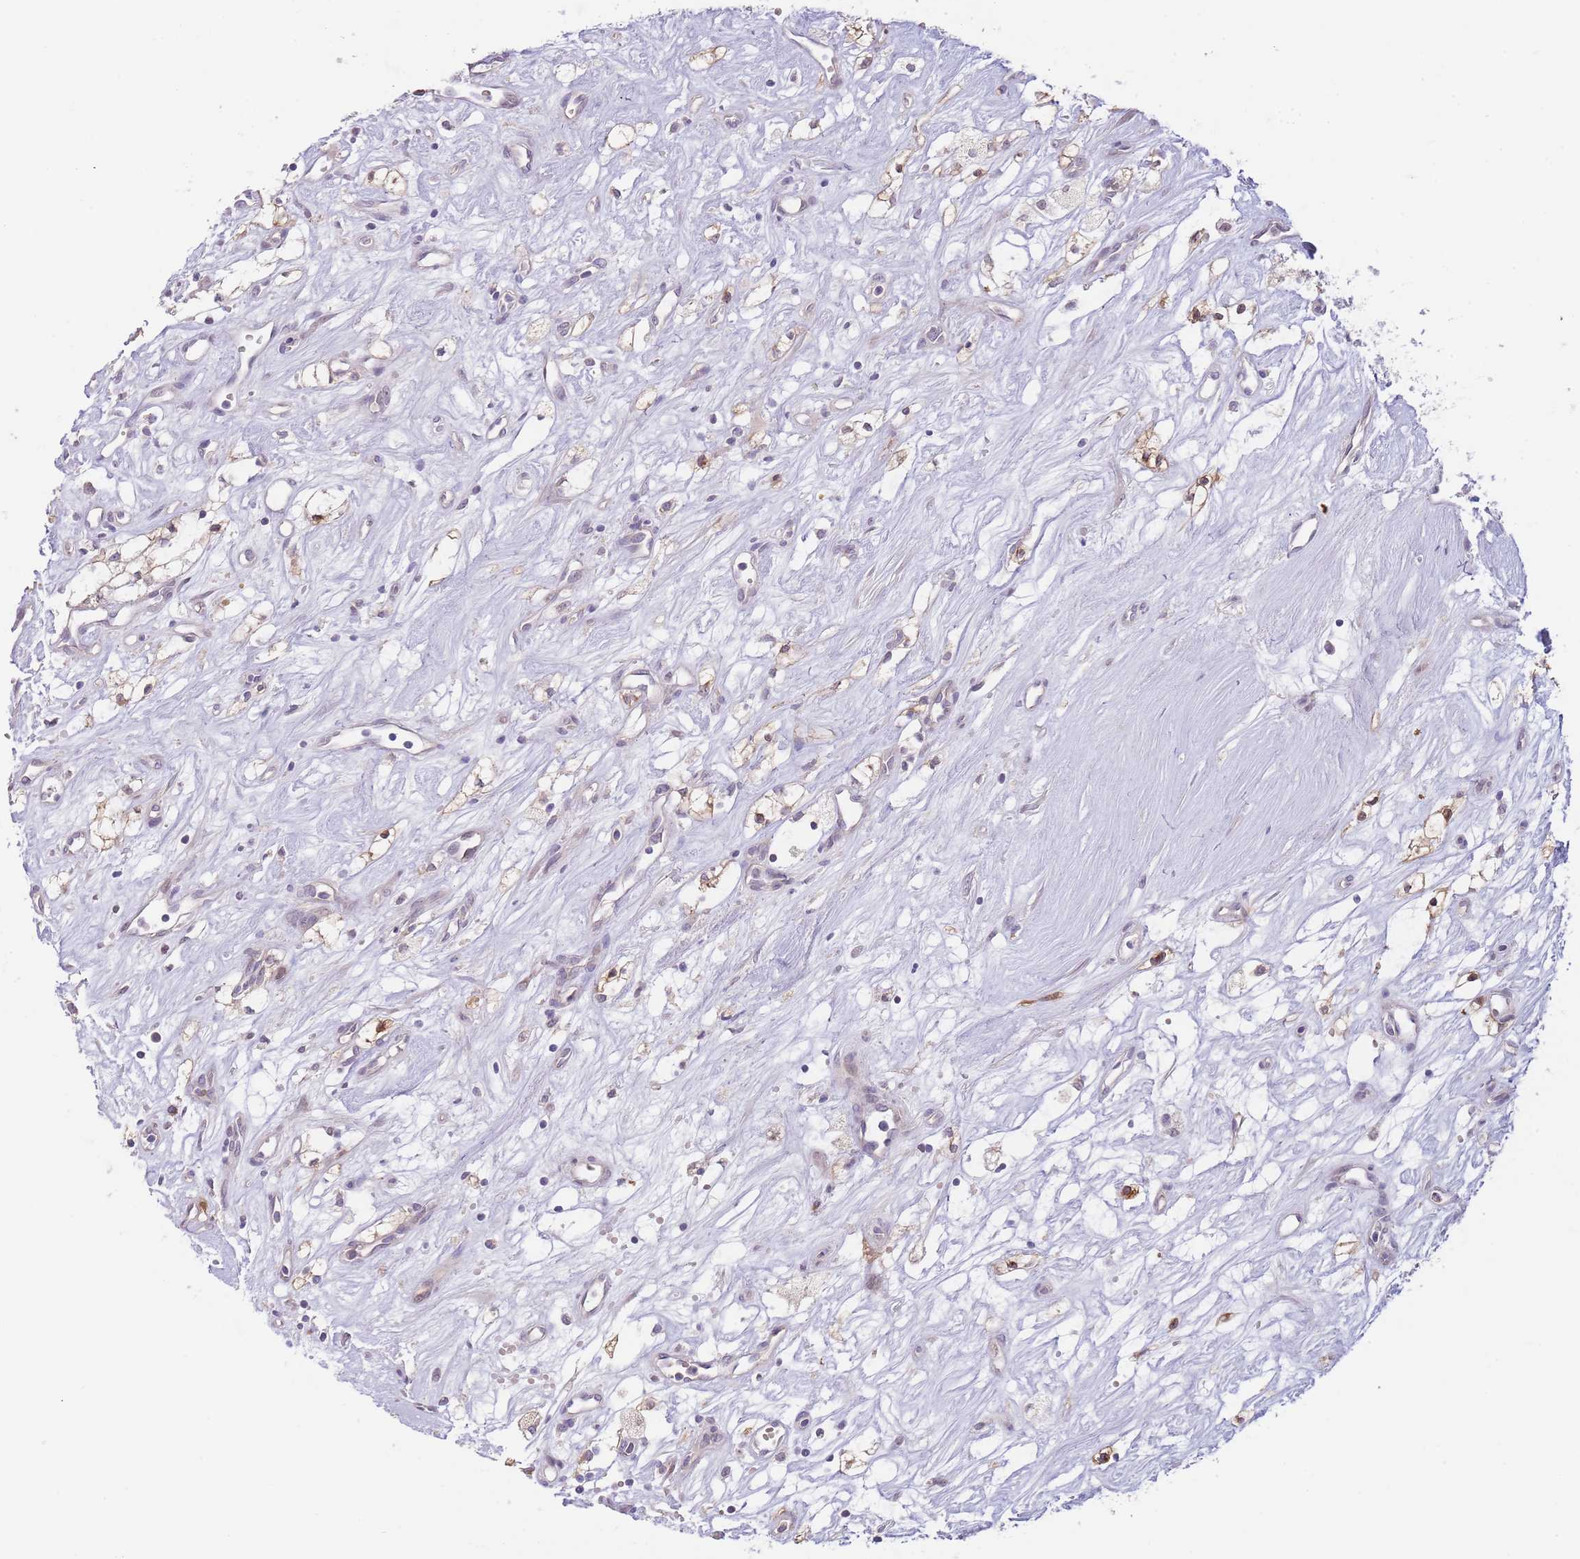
{"staining": {"intensity": "negative", "quantity": "none", "location": "none"}, "tissue": "renal cancer", "cell_type": "Tumor cells", "image_type": "cancer", "snomed": [{"axis": "morphology", "description": "Adenocarcinoma, NOS"}, {"axis": "topography", "description": "Kidney"}], "caption": "A micrograph of human adenocarcinoma (renal) is negative for staining in tumor cells.", "gene": "AP1S2", "patient": {"sex": "male", "age": 59}}